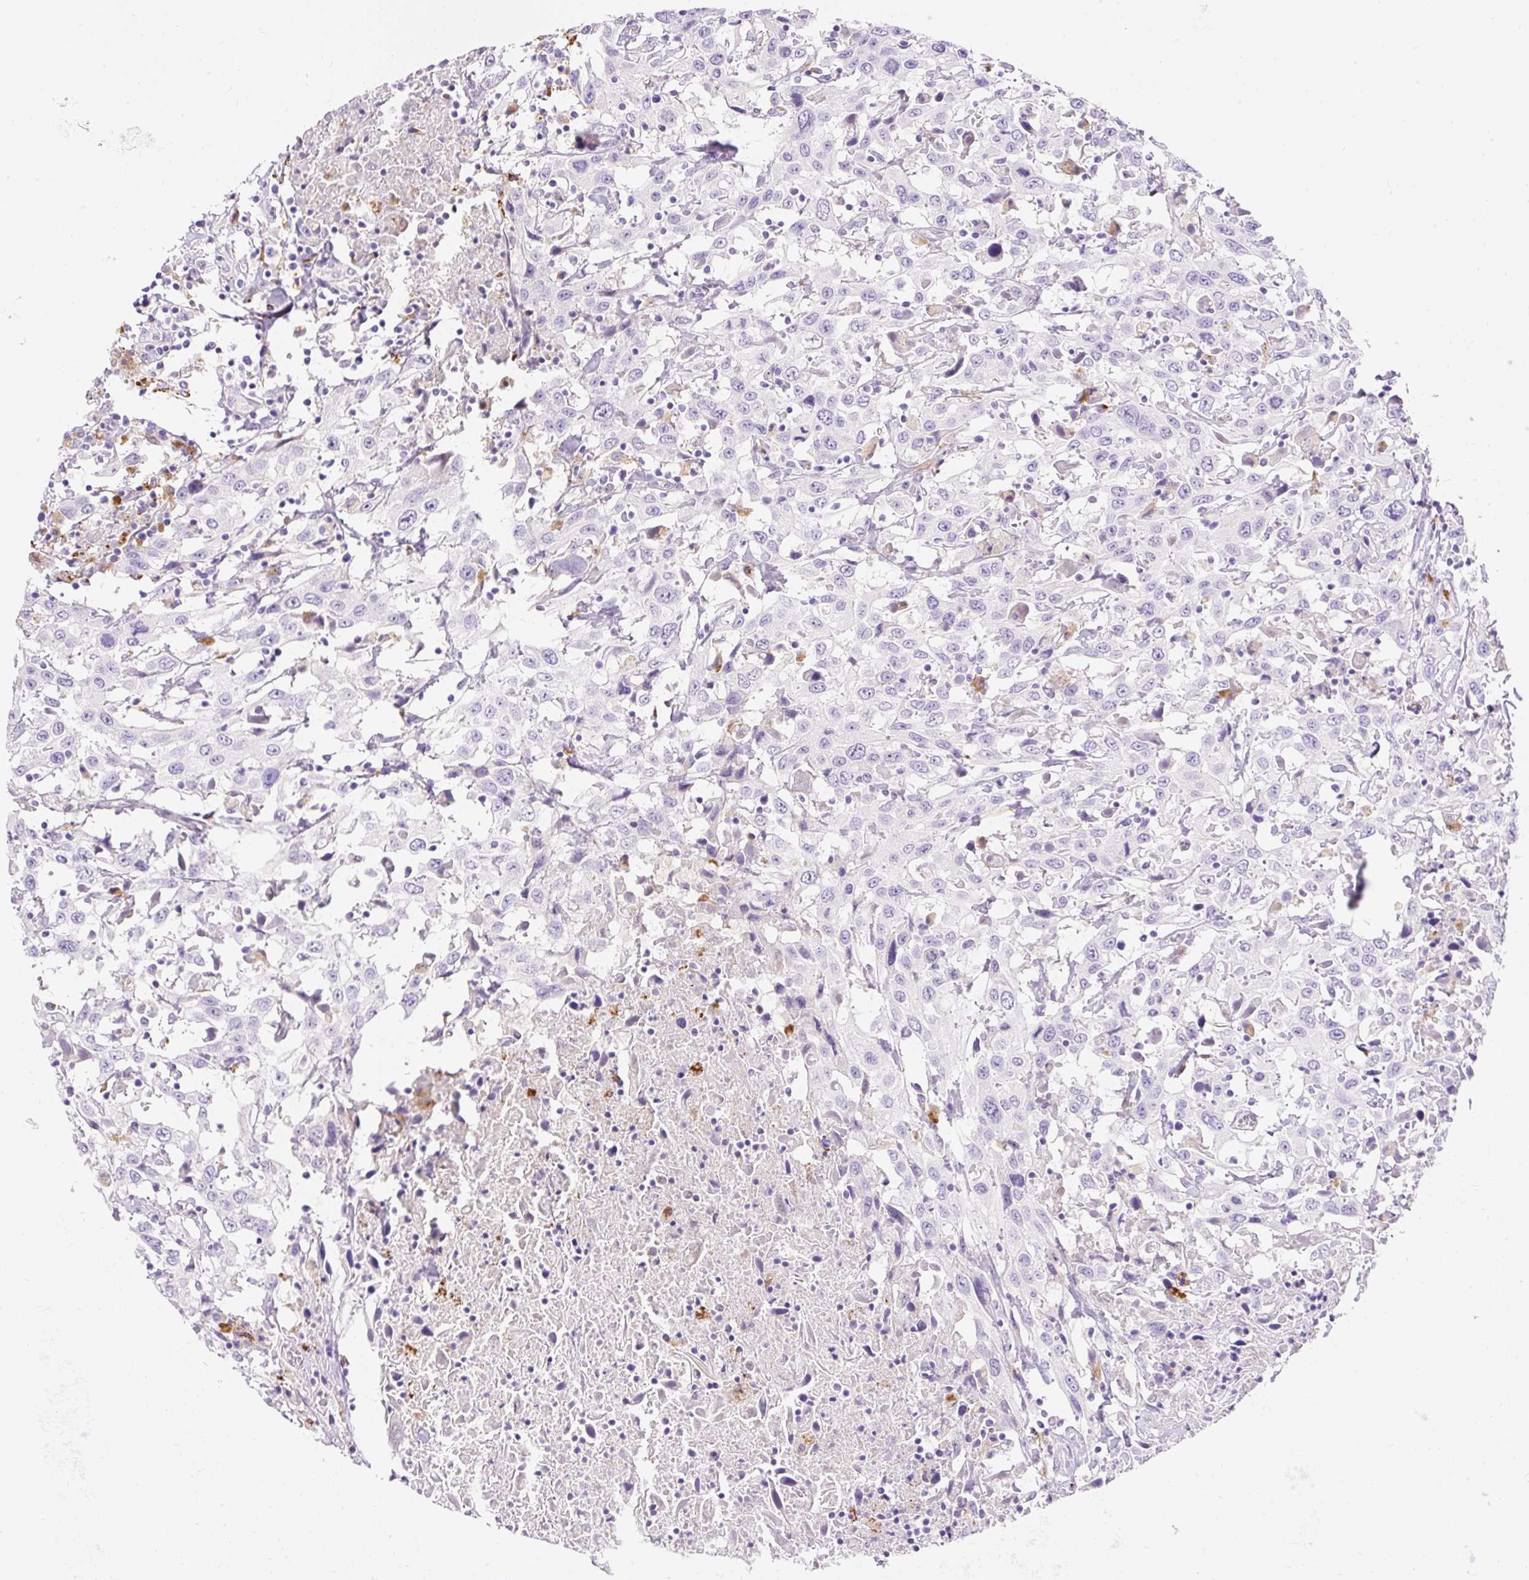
{"staining": {"intensity": "negative", "quantity": "none", "location": "none"}, "tissue": "urothelial cancer", "cell_type": "Tumor cells", "image_type": "cancer", "snomed": [{"axis": "morphology", "description": "Urothelial carcinoma, High grade"}, {"axis": "topography", "description": "Urinary bladder"}], "caption": "Immunohistochemistry of urothelial carcinoma (high-grade) shows no expression in tumor cells.", "gene": "TMEM150C", "patient": {"sex": "male", "age": 61}}